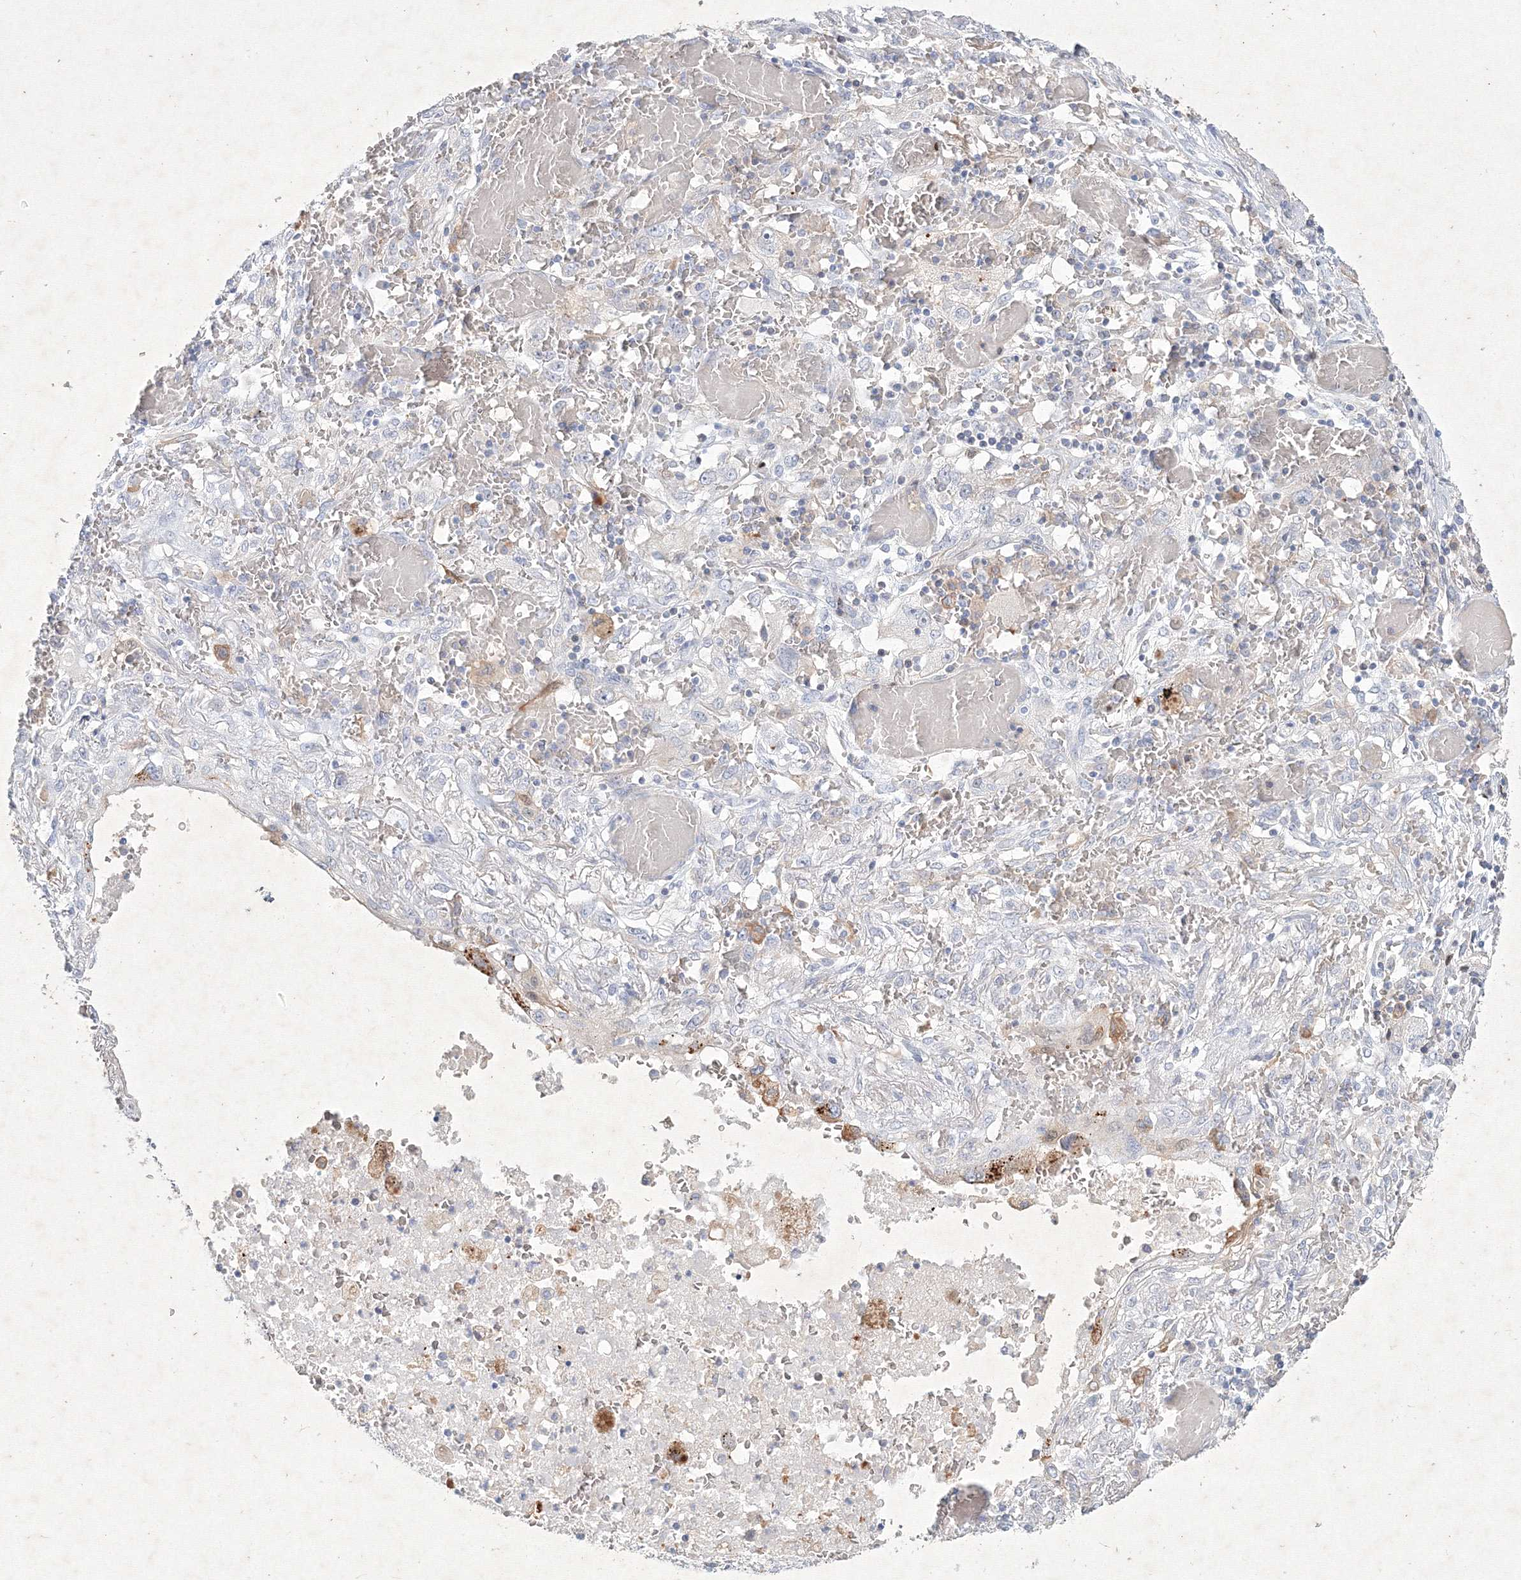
{"staining": {"intensity": "negative", "quantity": "none", "location": "none"}, "tissue": "lung cancer", "cell_type": "Tumor cells", "image_type": "cancer", "snomed": [{"axis": "morphology", "description": "Squamous cell carcinoma, NOS"}, {"axis": "topography", "description": "Lung"}], "caption": "Immunohistochemical staining of lung squamous cell carcinoma shows no significant staining in tumor cells.", "gene": "CXXC4", "patient": {"sex": "female", "age": 47}}